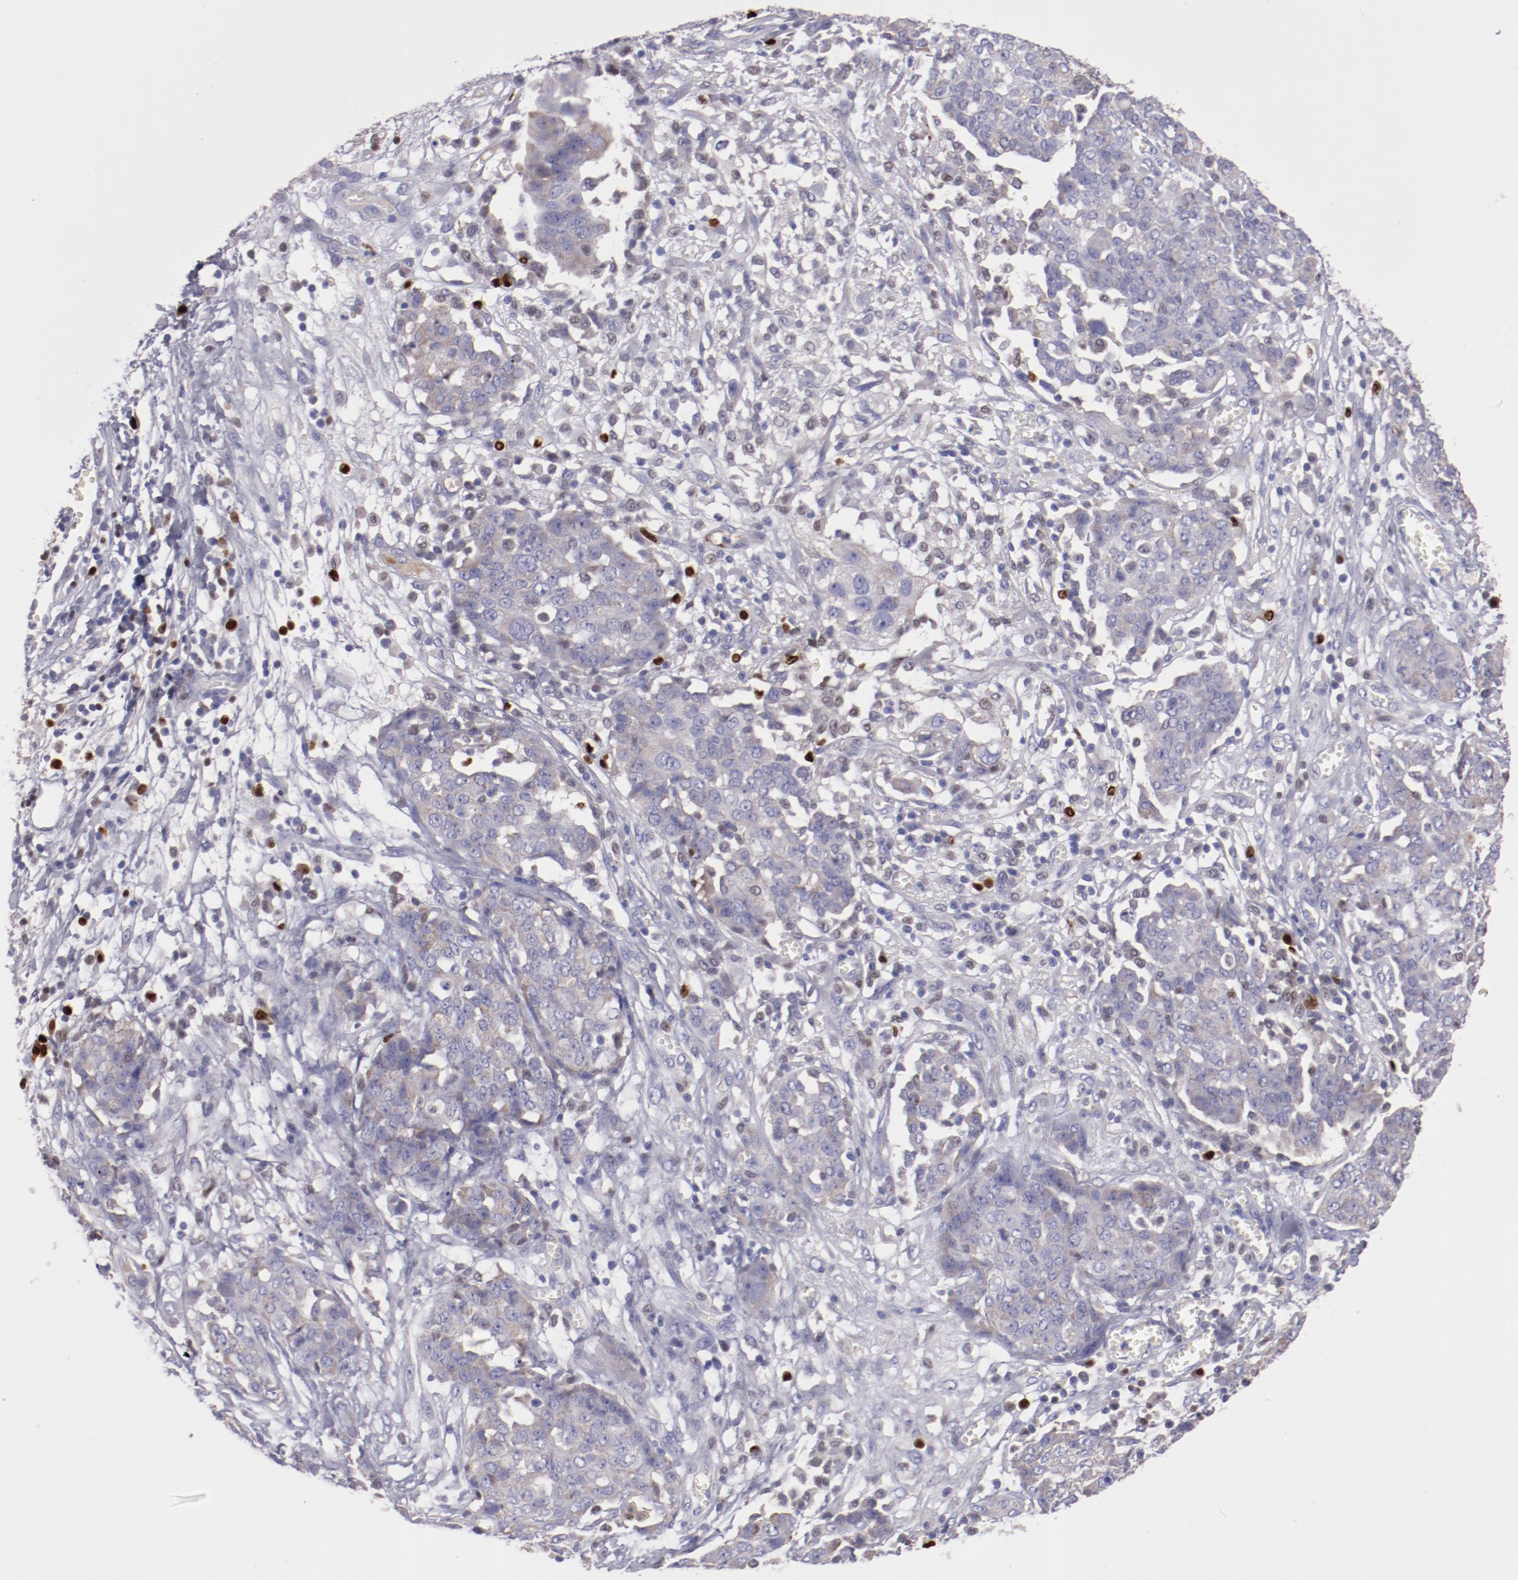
{"staining": {"intensity": "negative", "quantity": "none", "location": "none"}, "tissue": "ovarian cancer", "cell_type": "Tumor cells", "image_type": "cancer", "snomed": [{"axis": "morphology", "description": "Cystadenocarcinoma, serous, NOS"}, {"axis": "topography", "description": "Soft tissue"}, {"axis": "topography", "description": "Ovary"}], "caption": "Serous cystadenocarcinoma (ovarian) was stained to show a protein in brown. There is no significant expression in tumor cells.", "gene": "IRF8", "patient": {"sex": "female", "age": 57}}